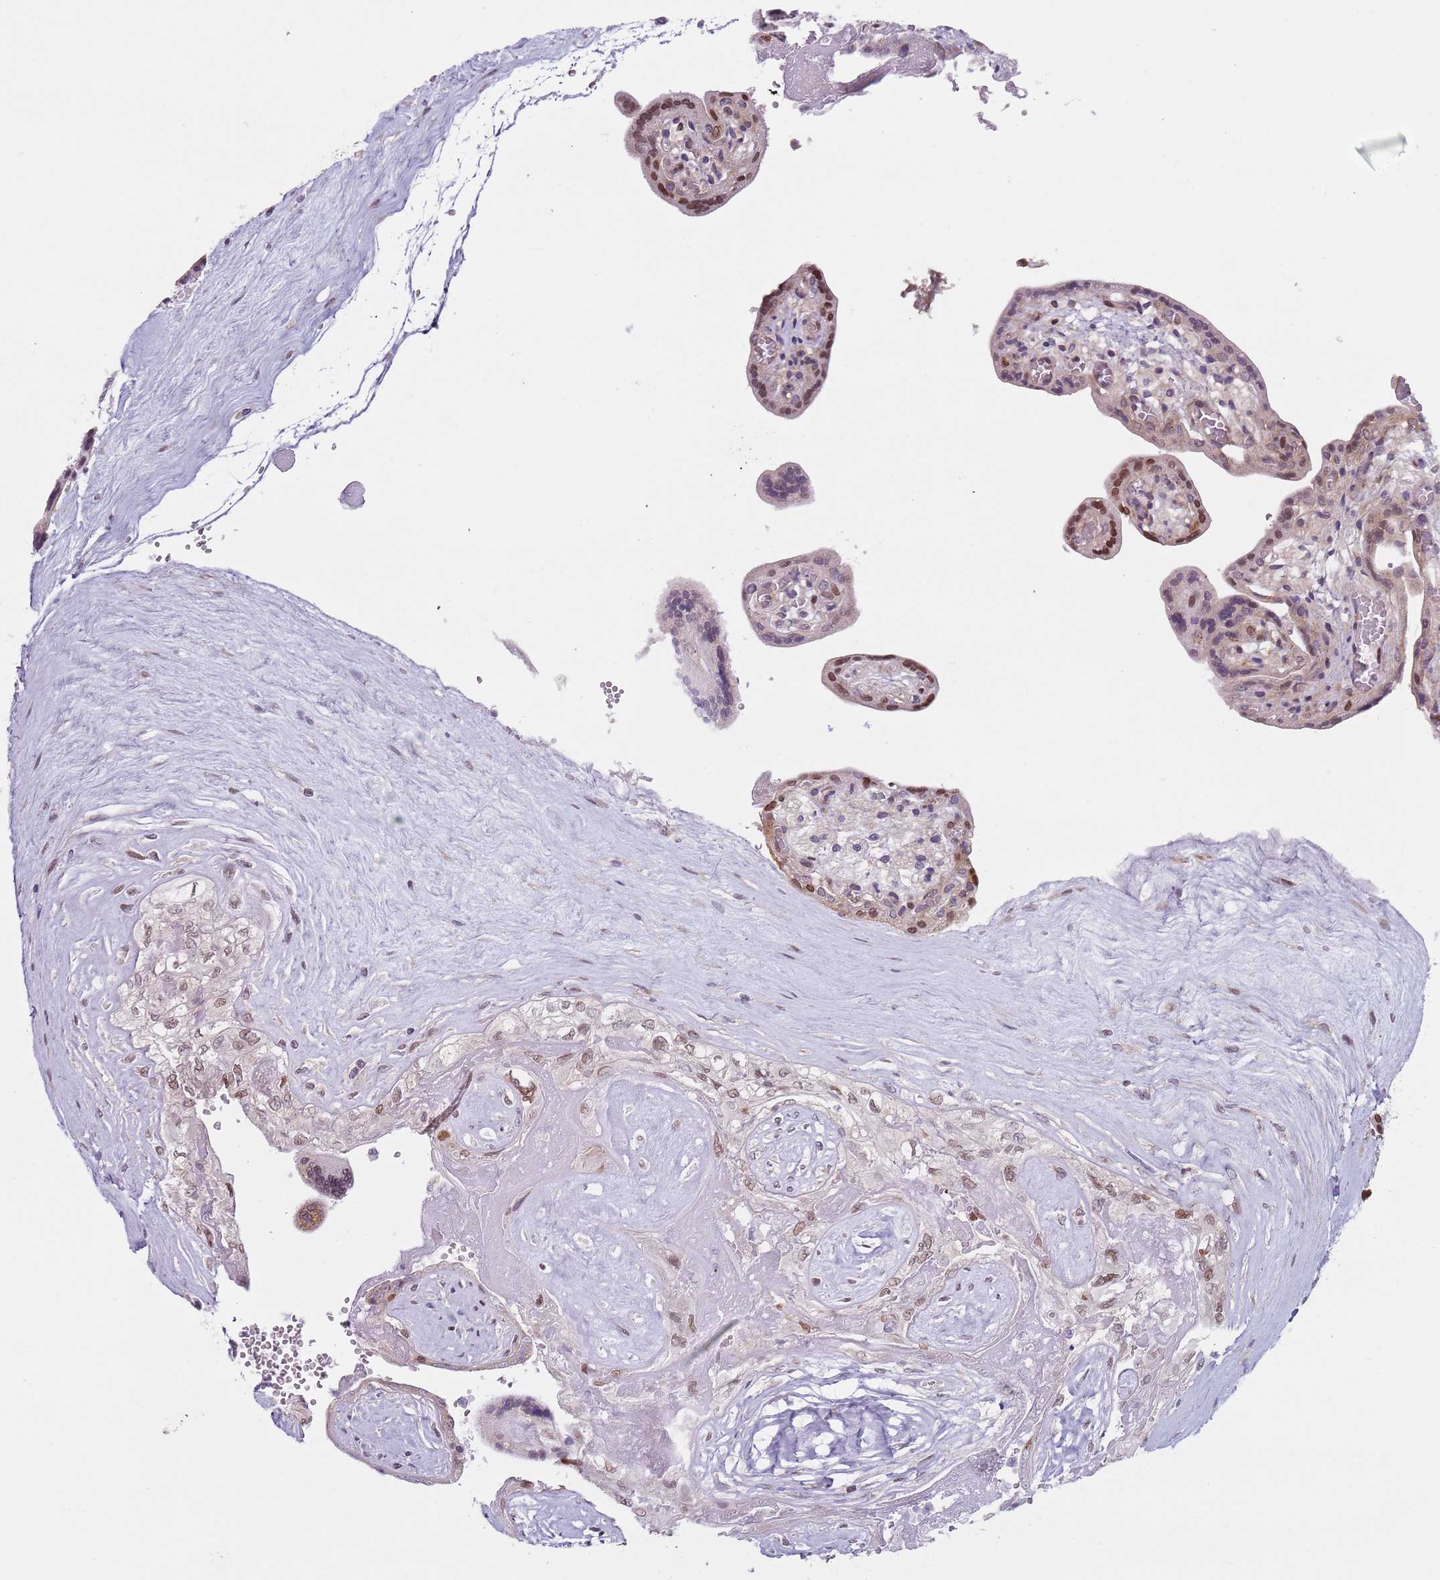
{"staining": {"intensity": "moderate", "quantity": ">75%", "location": "nuclear"}, "tissue": "placenta", "cell_type": "Trophoblastic cells", "image_type": "normal", "snomed": [{"axis": "morphology", "description": "Normal tissue, NOS"}, {"axis": "topography", "description": "Placenta"}], "caption": "Placenta stained for a protein (brown) exhibits moderate nuclear positive expression in approximately >75% of trophoblastic cells.", "gene": "SLC25A32", "patient": {"sex": "female", "age": 37}}